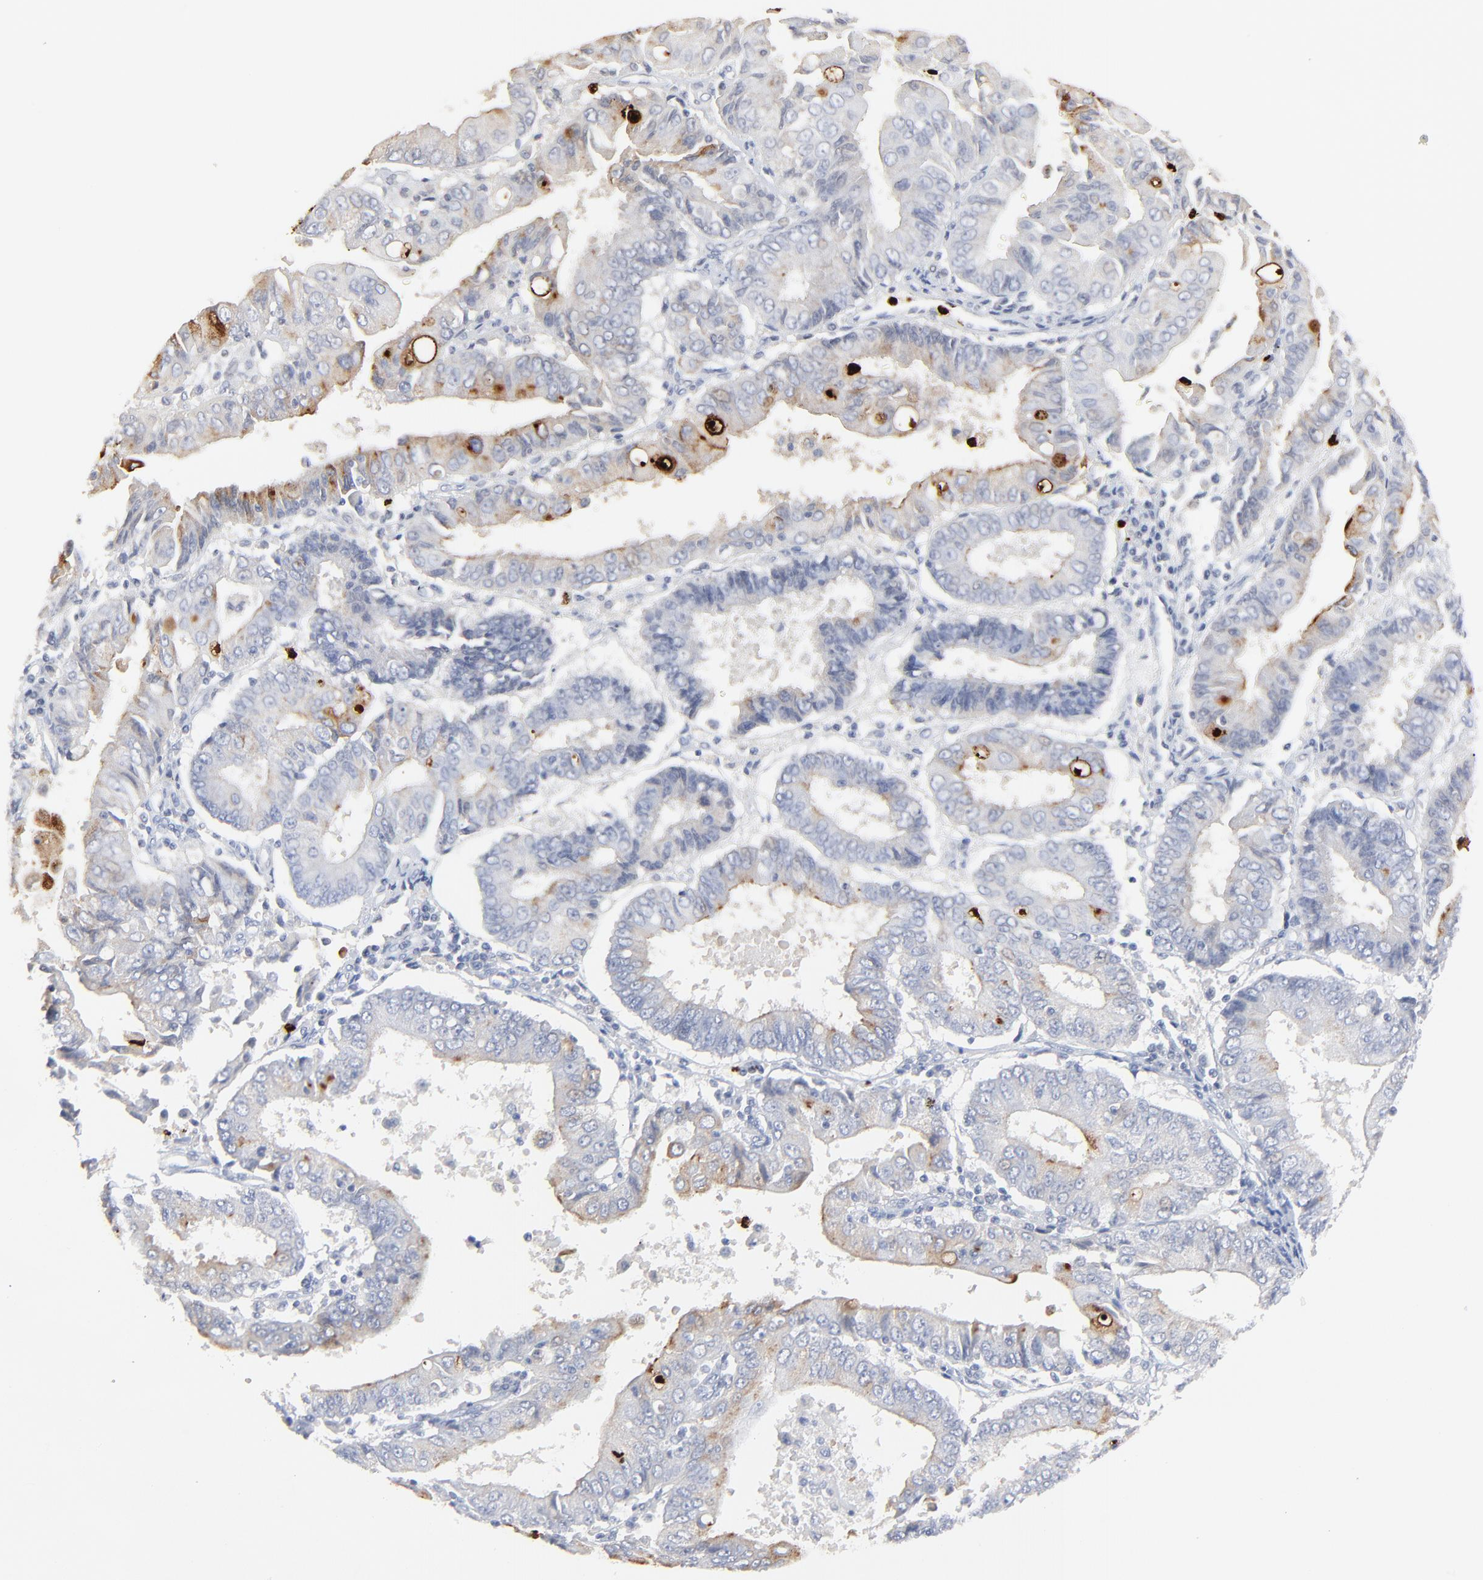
{"staining": {"intensity": "weak", "quantity": "<25%", "location": "cytoplasmic/membranous"}, "tissue": "endometrial cancer", "cell_type": "Tumor cells", "image_type": "cancer", "snomed": [{"axis": "morphology", "description": "Adenocarcinoma, NOS"}, {"axis": "topography", "description": "Endometrium"}], "caption": "Endometrial adenocarcinoma was stained to show a protein in brown. There is no significant expression in tumor cells. (Brightfield microscopy of DAB (3,3'-diaminobenzidine) IHC at high magnification).", "gene": "LCN2", "patient": {"sex": "female", "age": 75}}